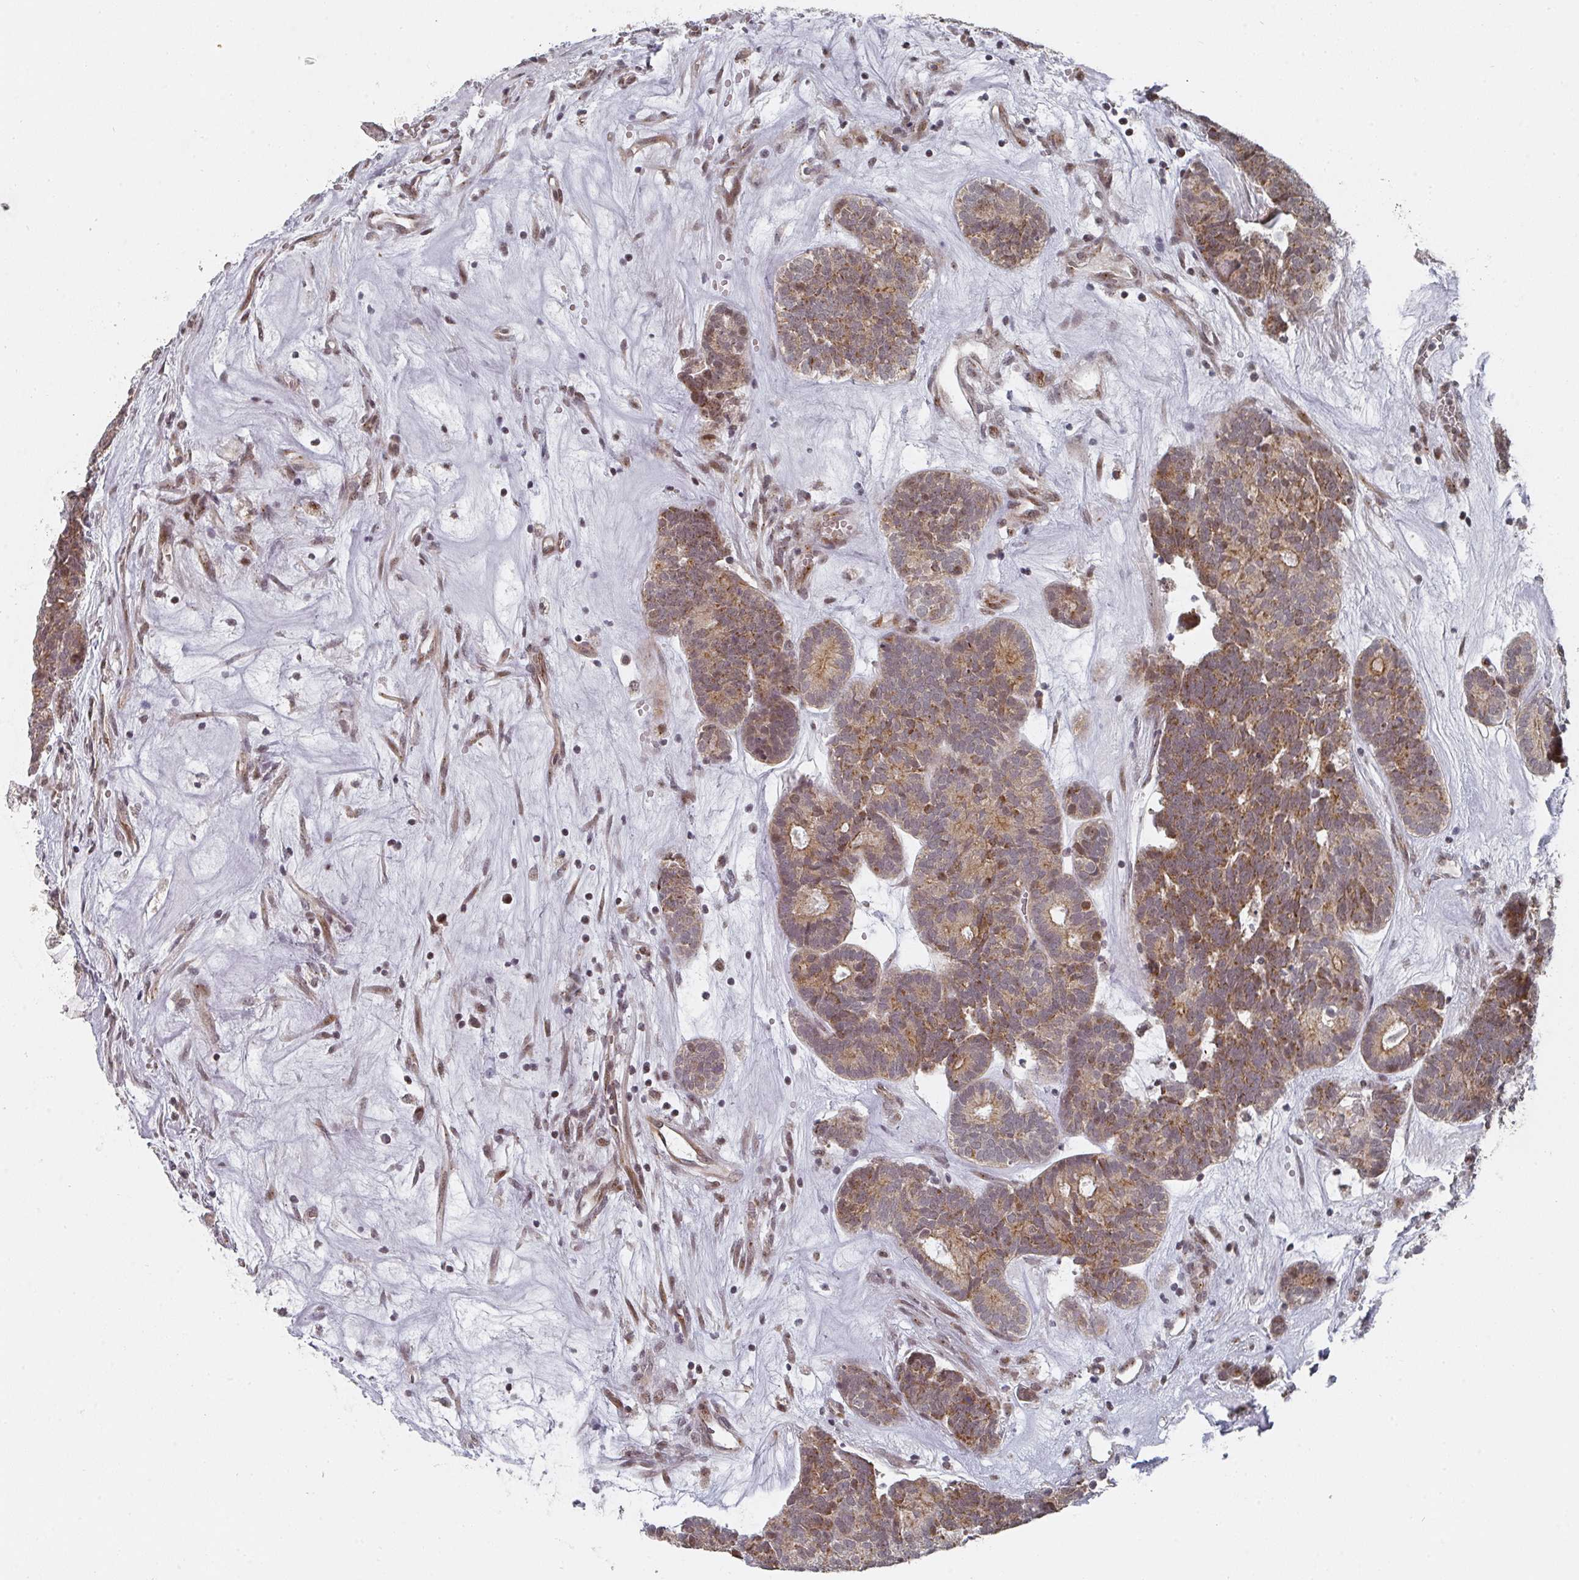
{"staining": {"intensity": "moderate", "quantity": ">75%", "location": "cytoplasmic/membranous"}, "tissue": "head and neck cancer", "cell_type": "Tumor cells", "image_type": "cancer", "snomed": [{"axis": "morphology", "description": "Adenocarcinoma, NOS"}, {"axis": "topography", "description": "Head-Neck"}], "caption": "Head and neck cancer stained with a brown dye shows moderate cytoplasmic/membranous positive positivity in about >75% of tumor cells.", "gene": "KIF1C", "patient": {"sex": "female", "age": 81}}